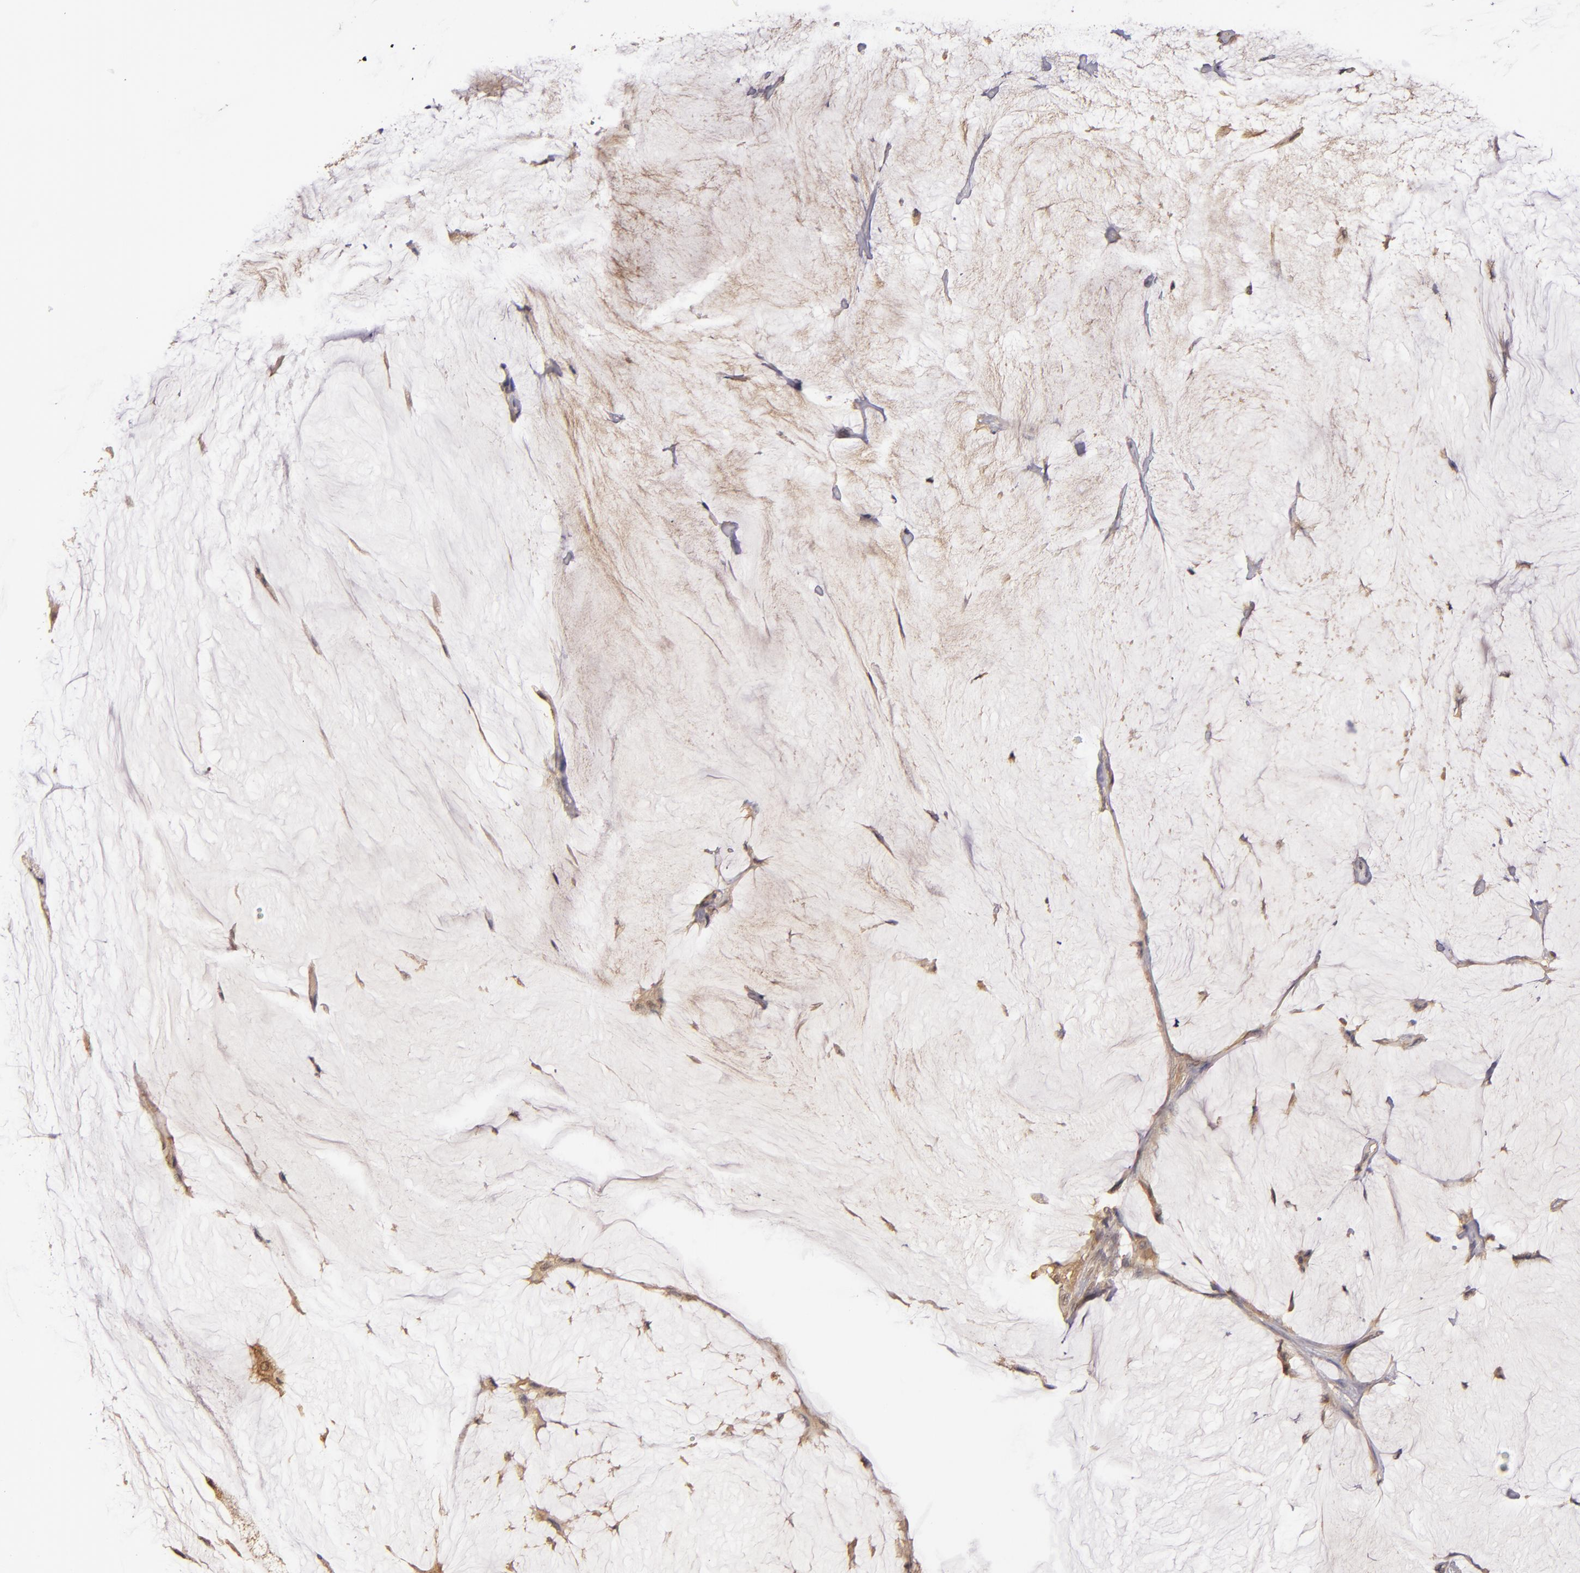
{"staining": {"intensity": "moderate", "quantity": "25%-75%", "location": "cytoplasmic/membranous"}, "tissue": "colorectal cancer", "cell_type": "Tumor cells", "image_type": "cancer", "snomed": [{"axis": "morphology", "description": "Normal tissue, NOS"}, {"axis": "morphology", "description": "Adenocarcinoma, NOS"}, {"axis": "topography", "description": "Rectum"}, {"axis": "topography", "description": "Peripheral nerve tissue"}], "caption": "A histopathology image of human colorectal adenocarcinoma stained for a protein demonstrates moderate cytoplasmic/membranous brown staining in tumor cells. The staining is performed using DAB (3,3'-diaminobenzidine) brown chromogen to label protein expression. The nuclei are counter-stained blue using hematoxylin.", "gene": "LRG1", "patient": {"sex": "female", "age": 77}}